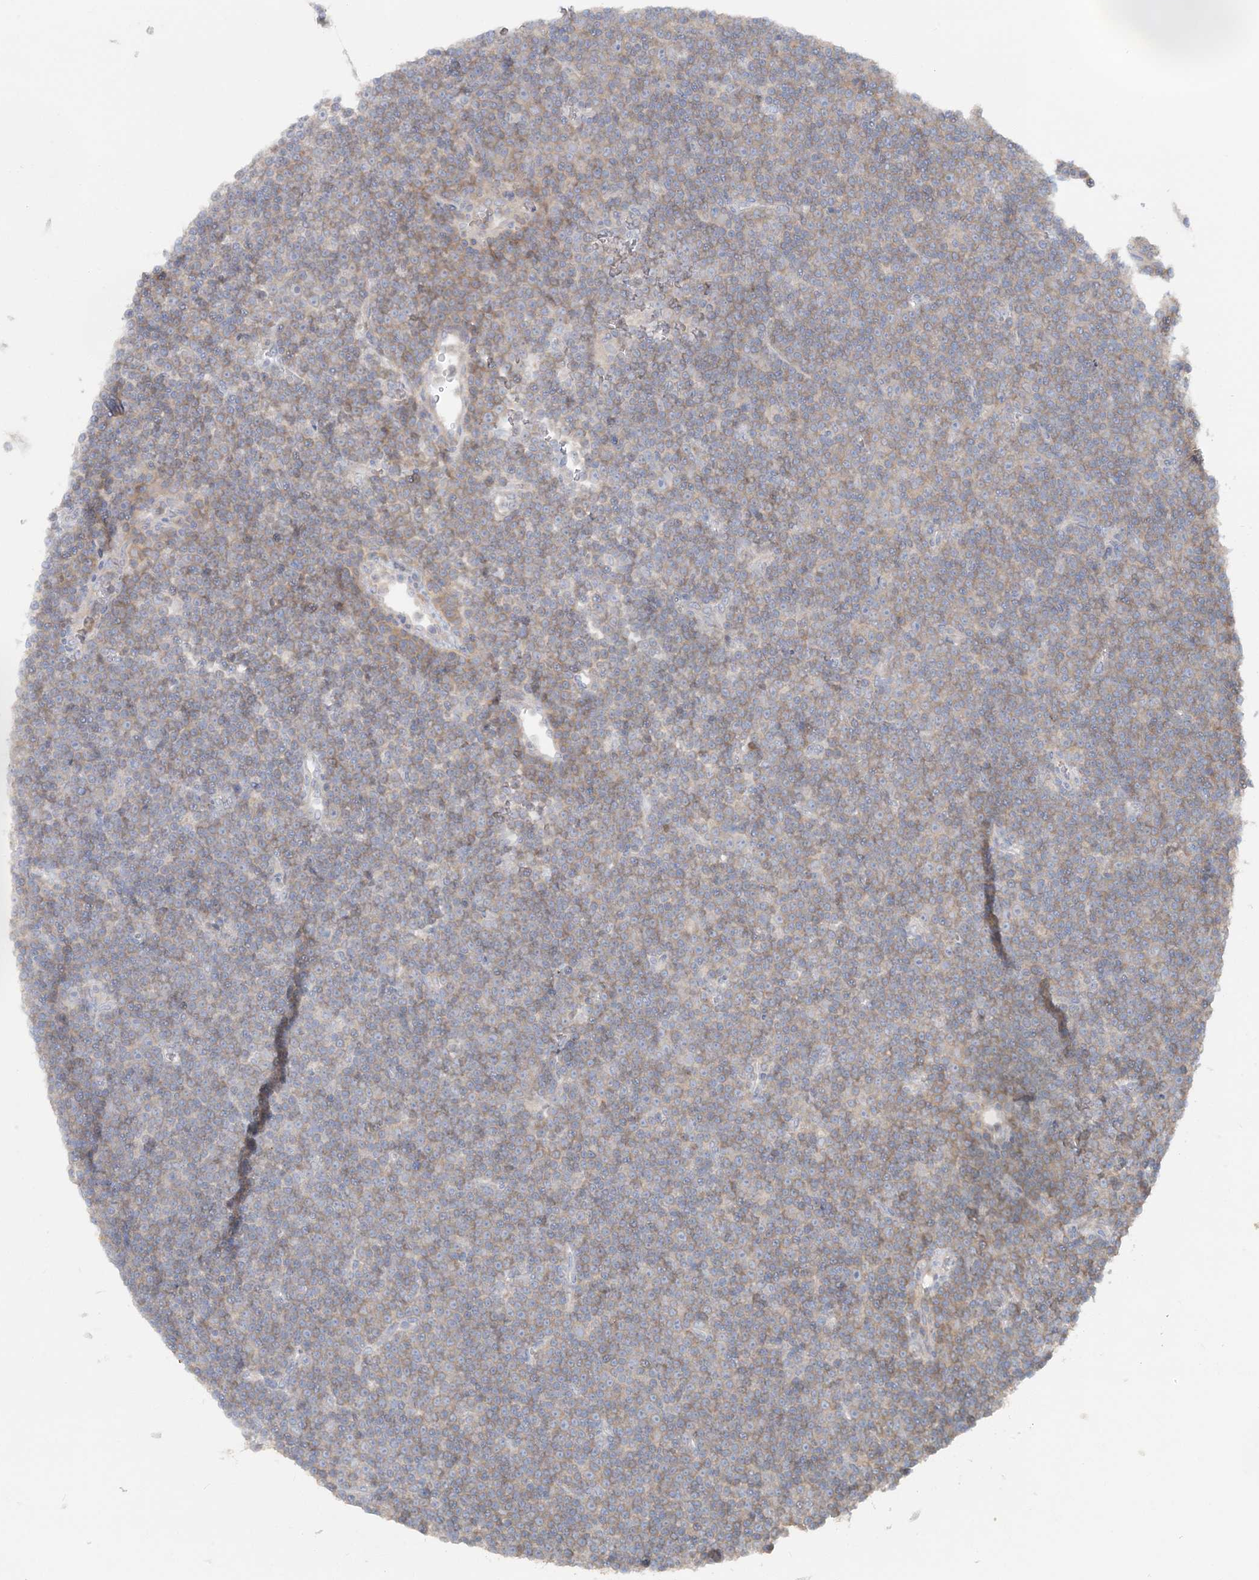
{"staining": {"intensity": "weak", "quantity": "25%-75%", "location": "cytoplasmic/membranous"}, "tissue": "lymphoma", "cell_type": "Tumor cells", "image_type": "cancer", "snomed": [{"axis": "morphology", "description": "Malignant lymphoma, non-Hodgkin's type, Low grade"}, {"axis": "topography", "description": "Lymph node"}], "caption": "IHC micrograph of neoplastic tissue: human lymphoma stained using IHC exhibits low levels of weak protein expression localized specifically in the cytoplasmic/membranous of tumor cells, appearing as a cytoplasmic/membranous brown color.", "gene": "TBC1D5", "patient": {"sex": "female", "age": 67}}